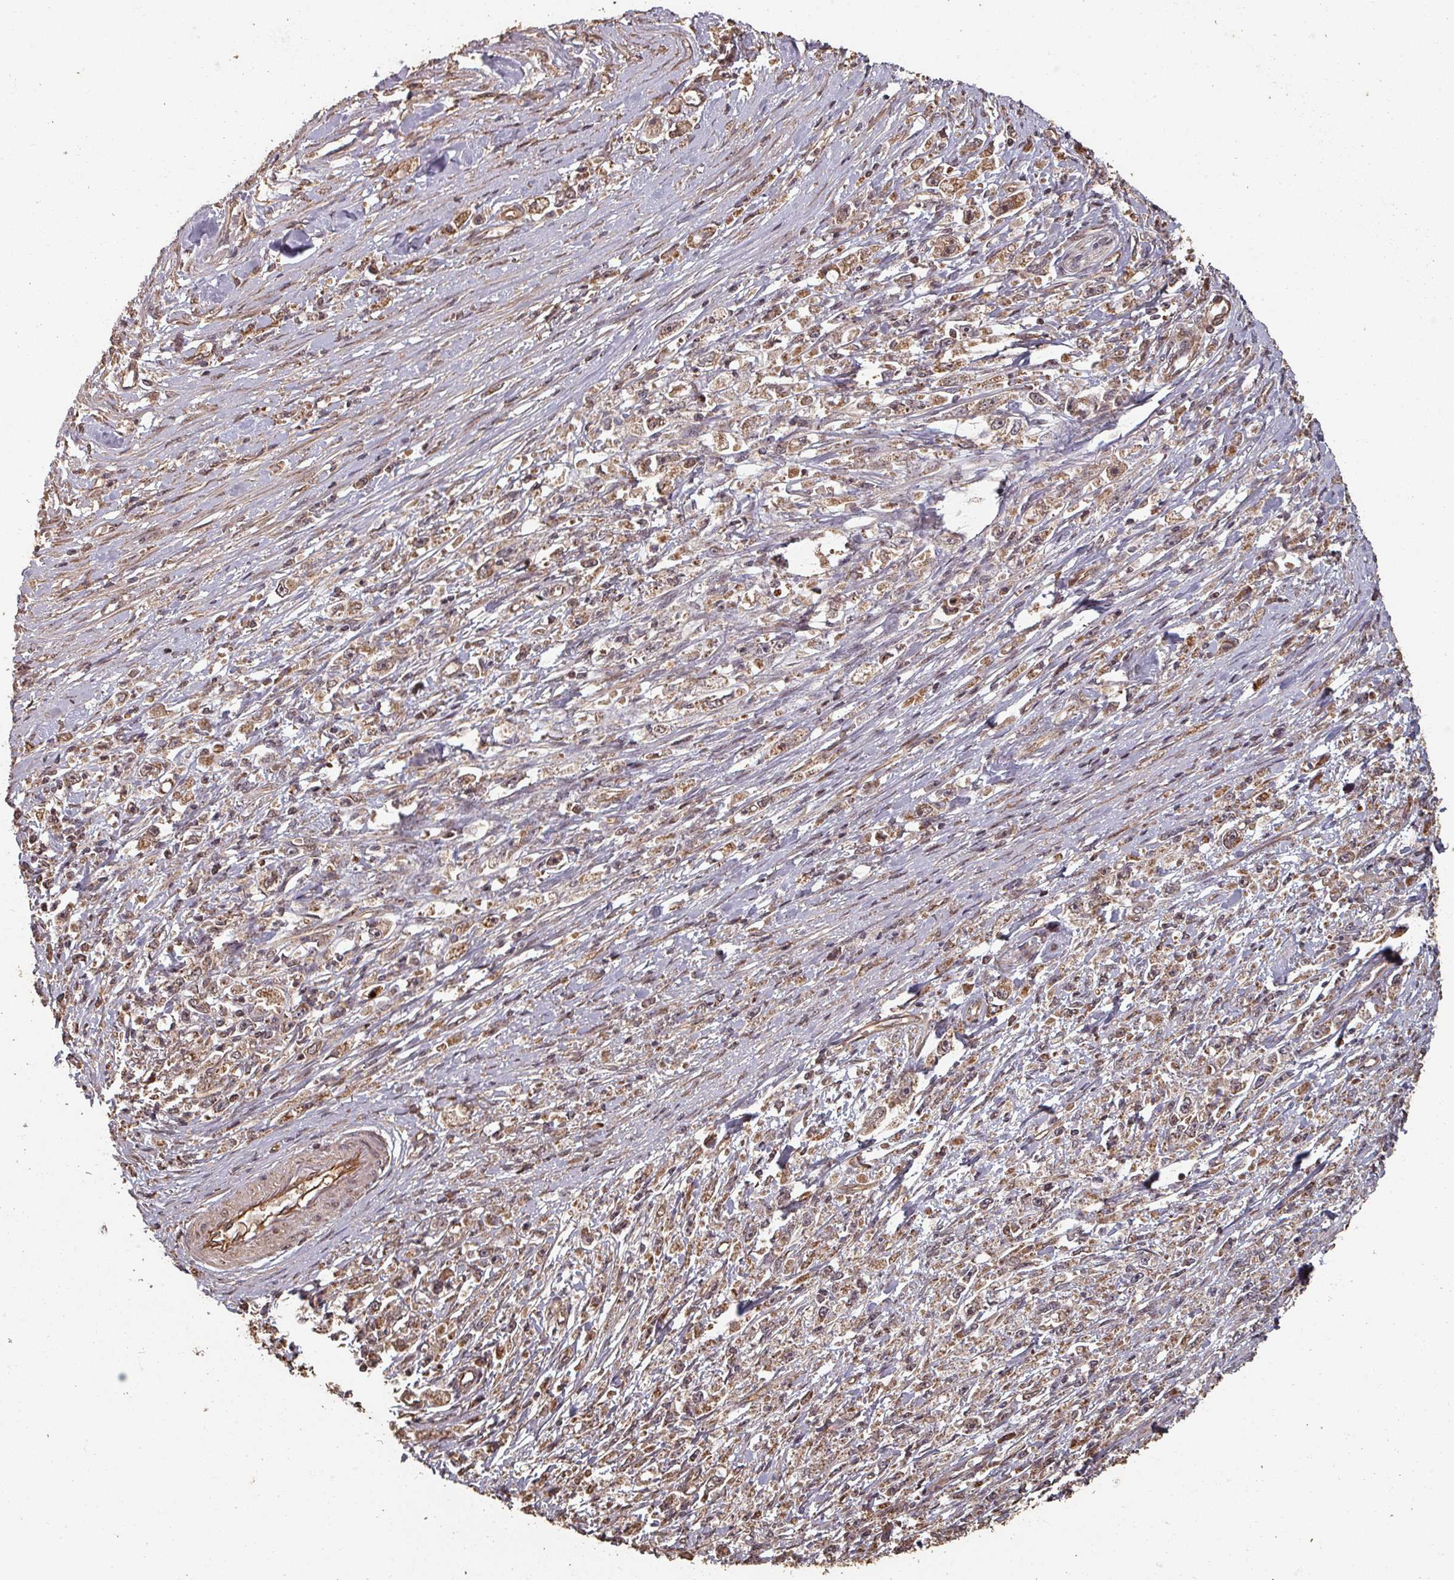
{"staining": {"intensity": "moderate", "quantity": ">75%", "location": "cytoplasmic/membranous,nuclear"}, "tissue": "stomach cancer", "cell_type": "Tumor cells", "image_type": "cancer", "snomed": [{"axis": "morphology", "description": "Adenocarcinoma, NOS"}, {"axis": "topography", "description": "Stomach"}], "caption": "A high-resolution micrograph shows IHC staining of stomach cancer (adenocarcinoma), which demonstrates moderate cytoplasmic/membranous and nuclear expression in about >75% of tumor cells. (Brightfield microscopy of DAB IHC at high magnification).", "gene": "EID1", "patient": {"sex": "female", "age": 59}}